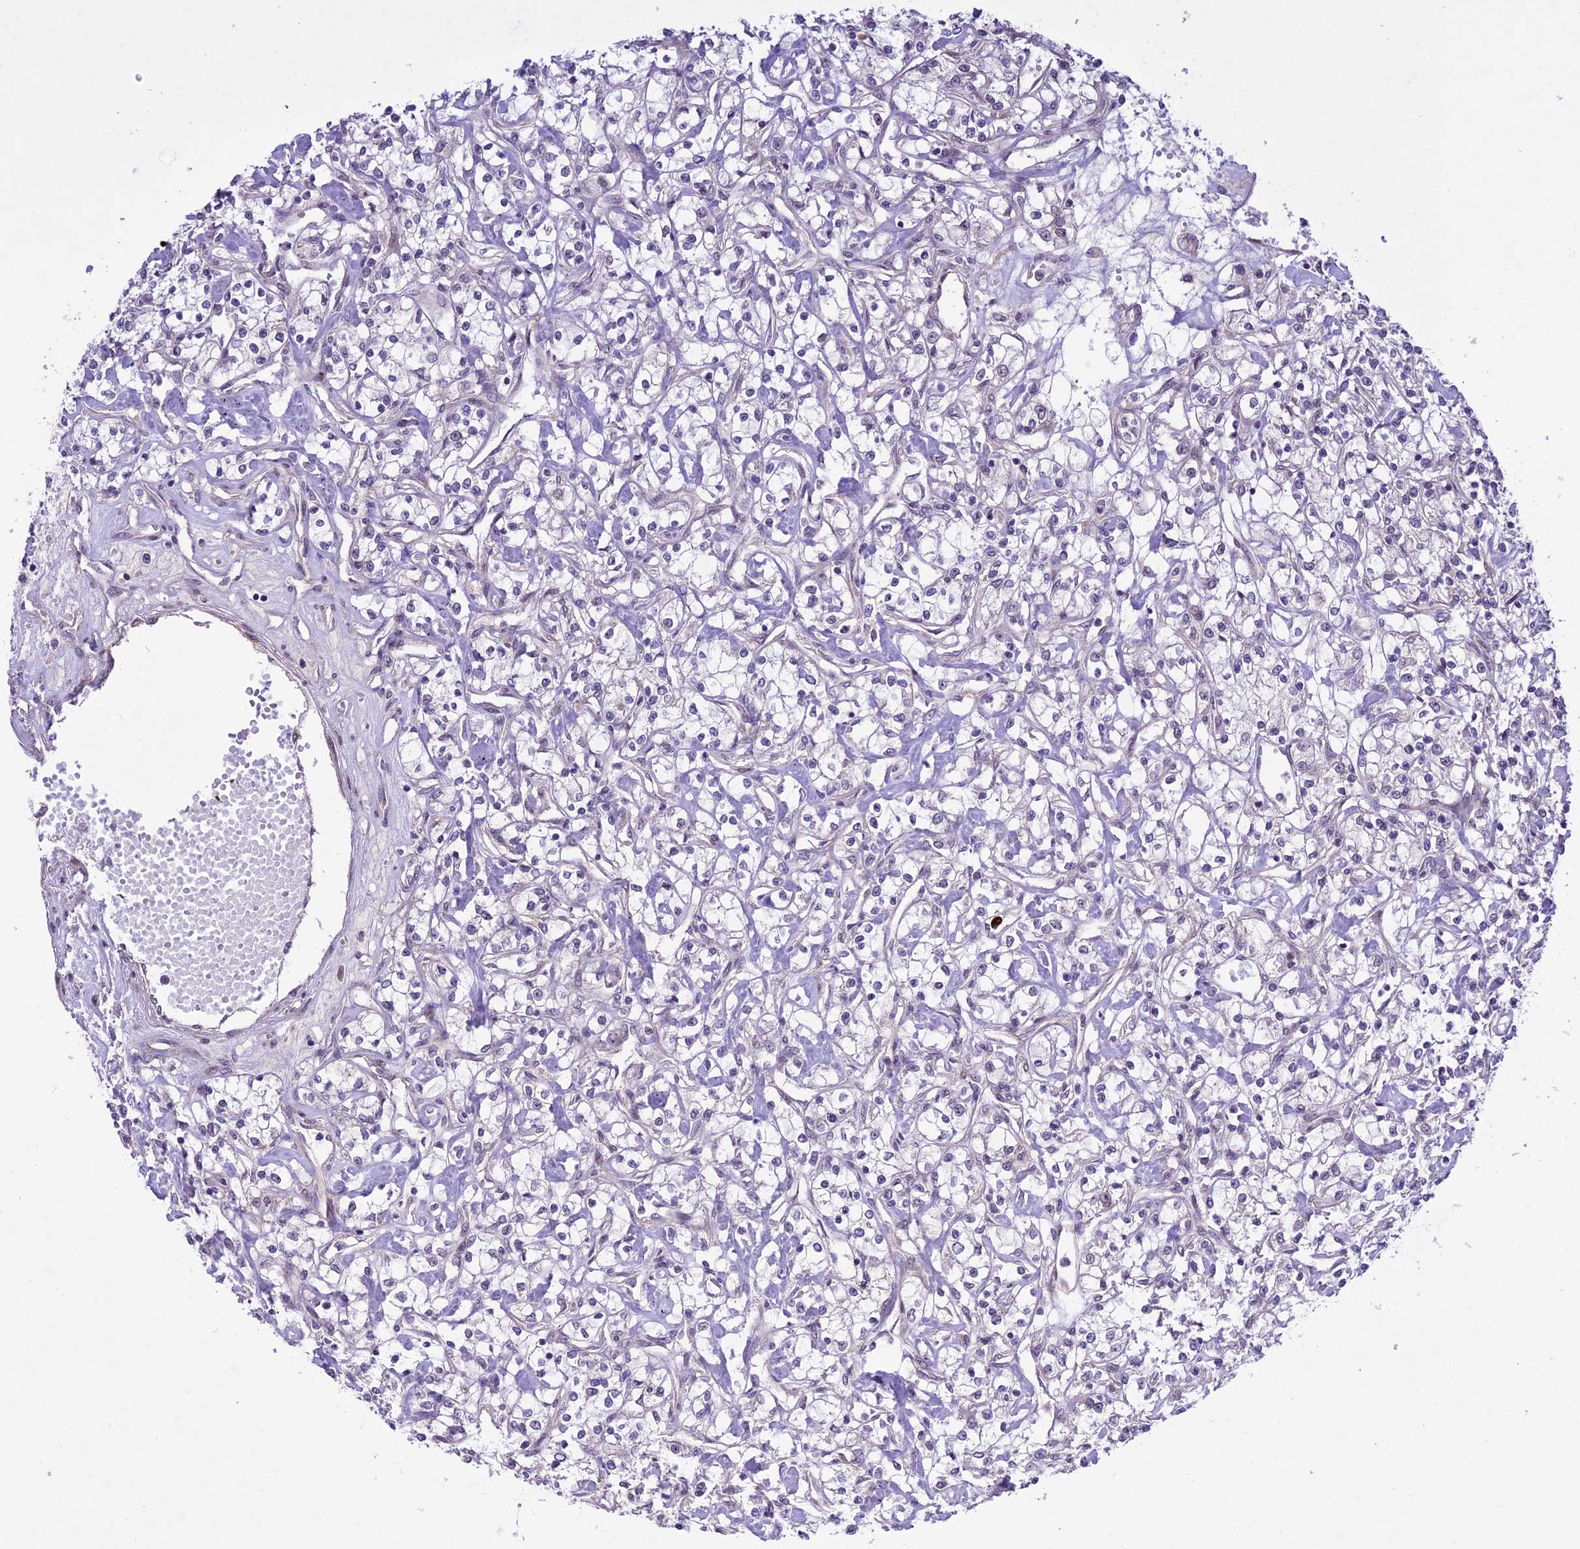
{"staining": {"intensity": "negative", "quantity": "none", "location": "none"}, "tissue": "renal cancer", "cell_type": "Tumor cells", "image_type": "cancer", "snomed": [{"axis": "morphology", "description": "Adenocarcinoma, NOS"}, {"axis": "topography", "description": "Kidney"}], "caption": "A high-resolution photomicrograph shows IHC staining of renal cancer (adenocarcinoma), which demonstrates no significant positivity in tumor cells. The staining was performed using DAB (3,3'-diaminobenzidine) to visualize the protein expression in brown, while the nuclei were stained in blue with hematoxylin (Magnification: 20x).", "gene": "SPRED1", "patient": {"sex": "female", "age": 59}}